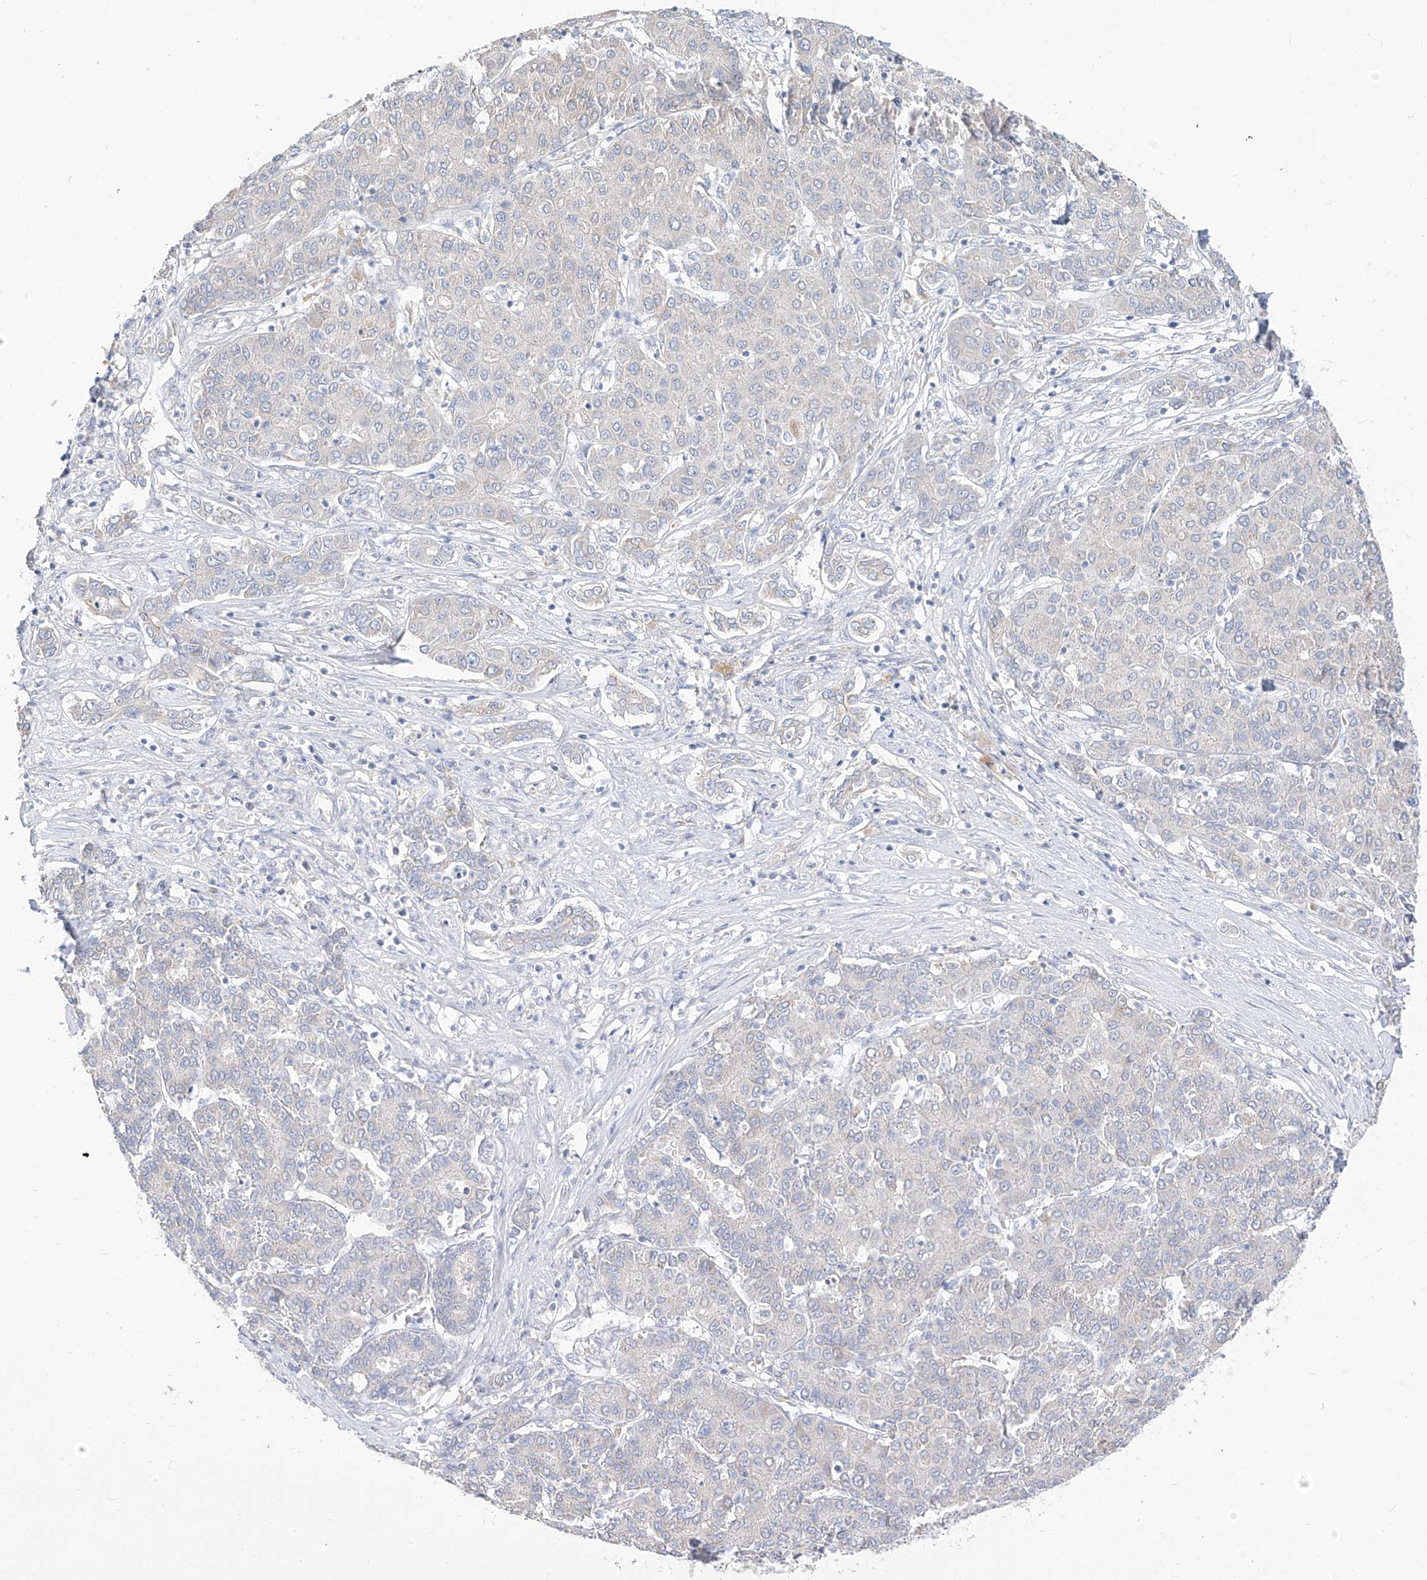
{"staining": {"intensity": "negative", "quantity": "none", "location": "none"}, "tissue": "liver cancer", "cell_type": "Tumor cells", "image_type": "cancer", "snomed": [{"axis": "morphology", "description": "Carcinoma, Hepatocellular, NOS"}, {"axis": "topography", "description": "Liver"}], "caption": "Human hepatocellular carcinoma (liver) stained for a protein using immunohistochemistry reveals no staining in tumor cells.", "gene": "RASA2", "patient": {"sex": "male", "age": 65}}